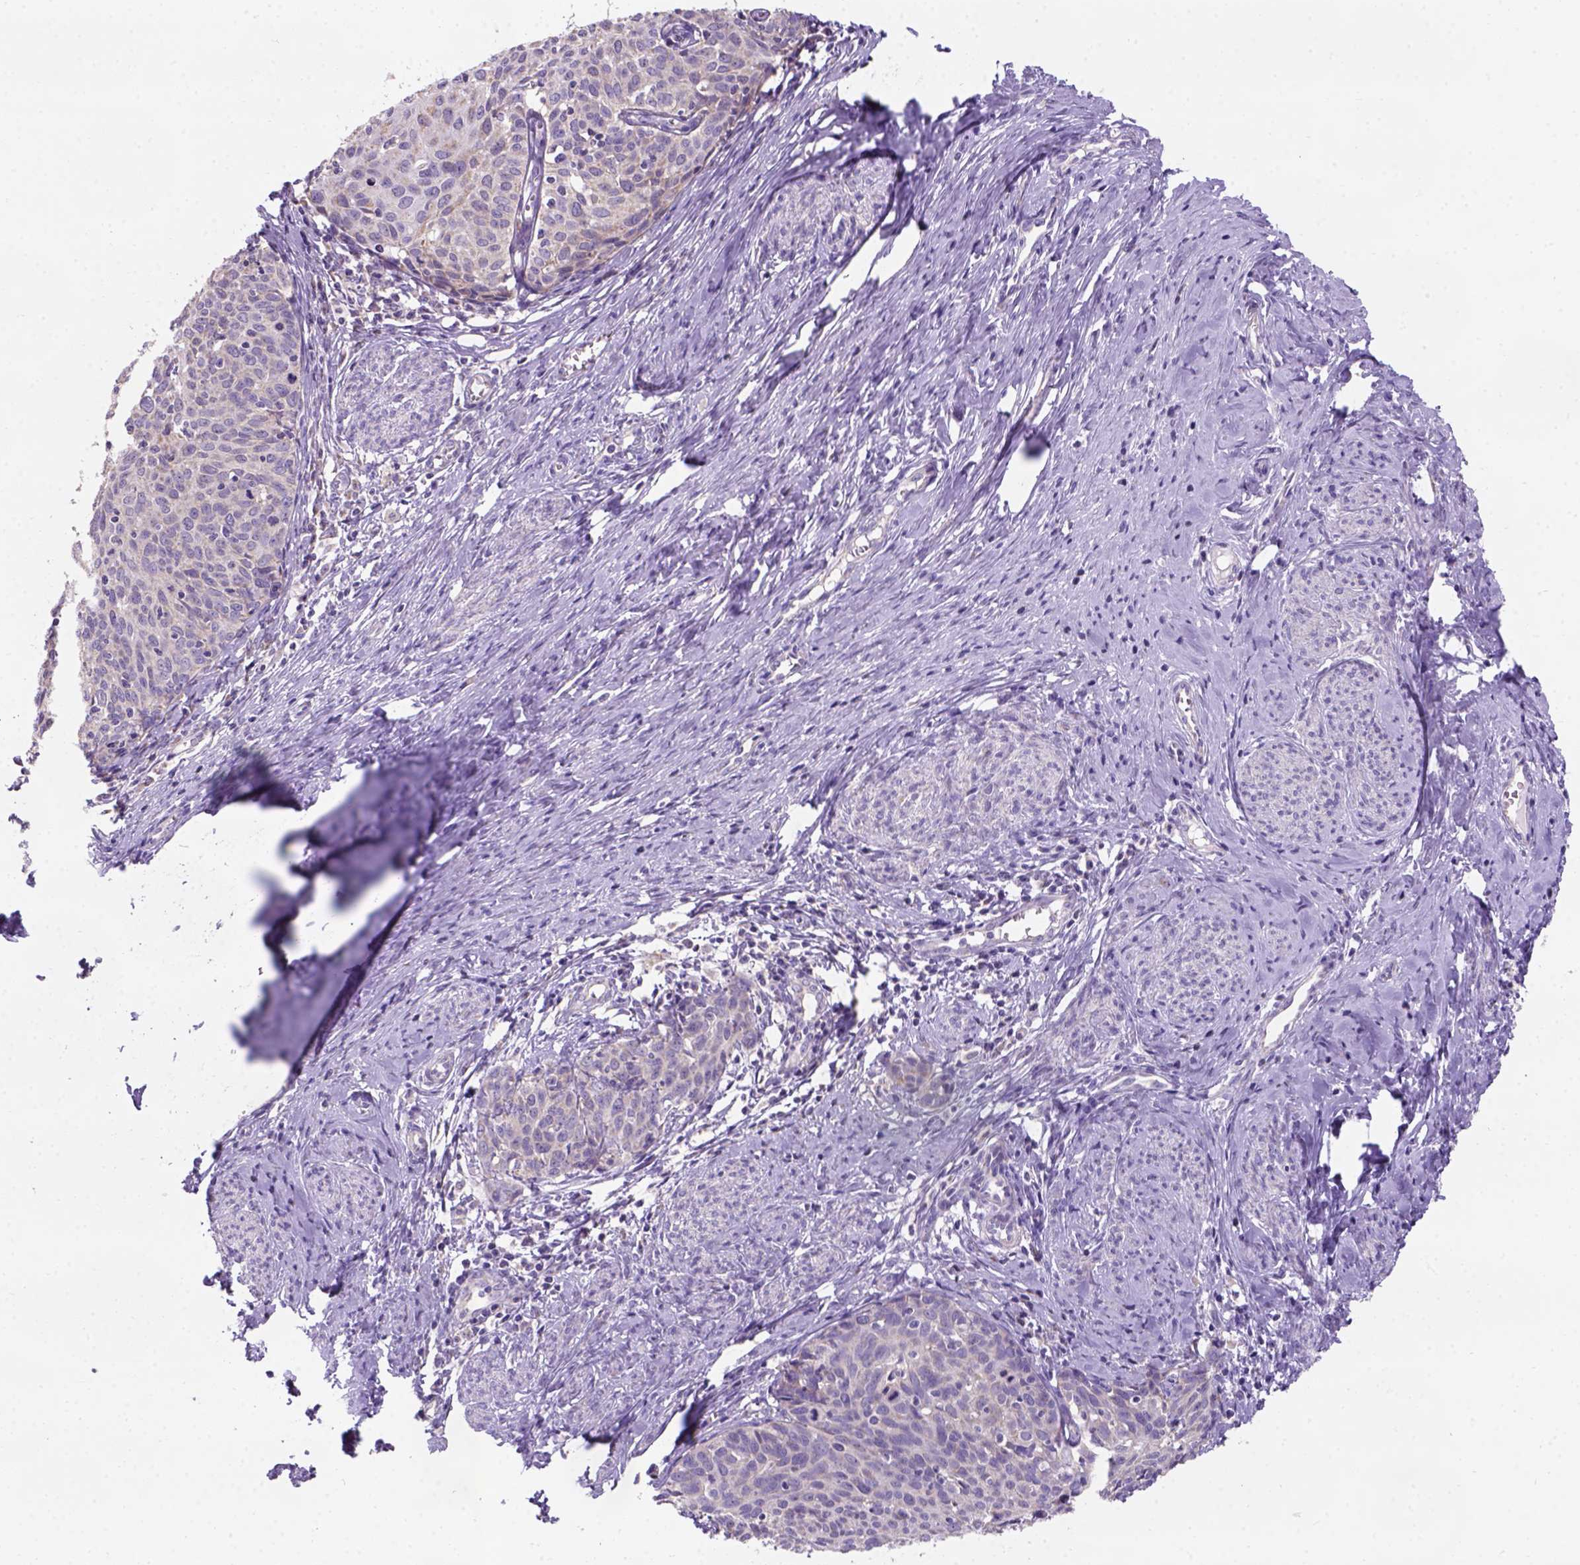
{"staining": {"intensity": "negative", "quantity": "none", "location": "none"}, "tissue": "cervical cancer", "cell_type": "Tumor cells", "image_type": "cancer", "snomed": [{"axis": "morphology", "description": "Squamous cell carcinoma, NOS"}, {"axis": "topography", "description": "Cervix"}], "caption": "This image is of cervical cancer (squamous cell carcinoma) stained with immunohistochemistry (IHC) to label a protein in brown with the nuclei are counter-stained blue. There is no staining in tumor cells.", "gene": "L2HGDH", "patient": {"sex": "female", "age": 62}}